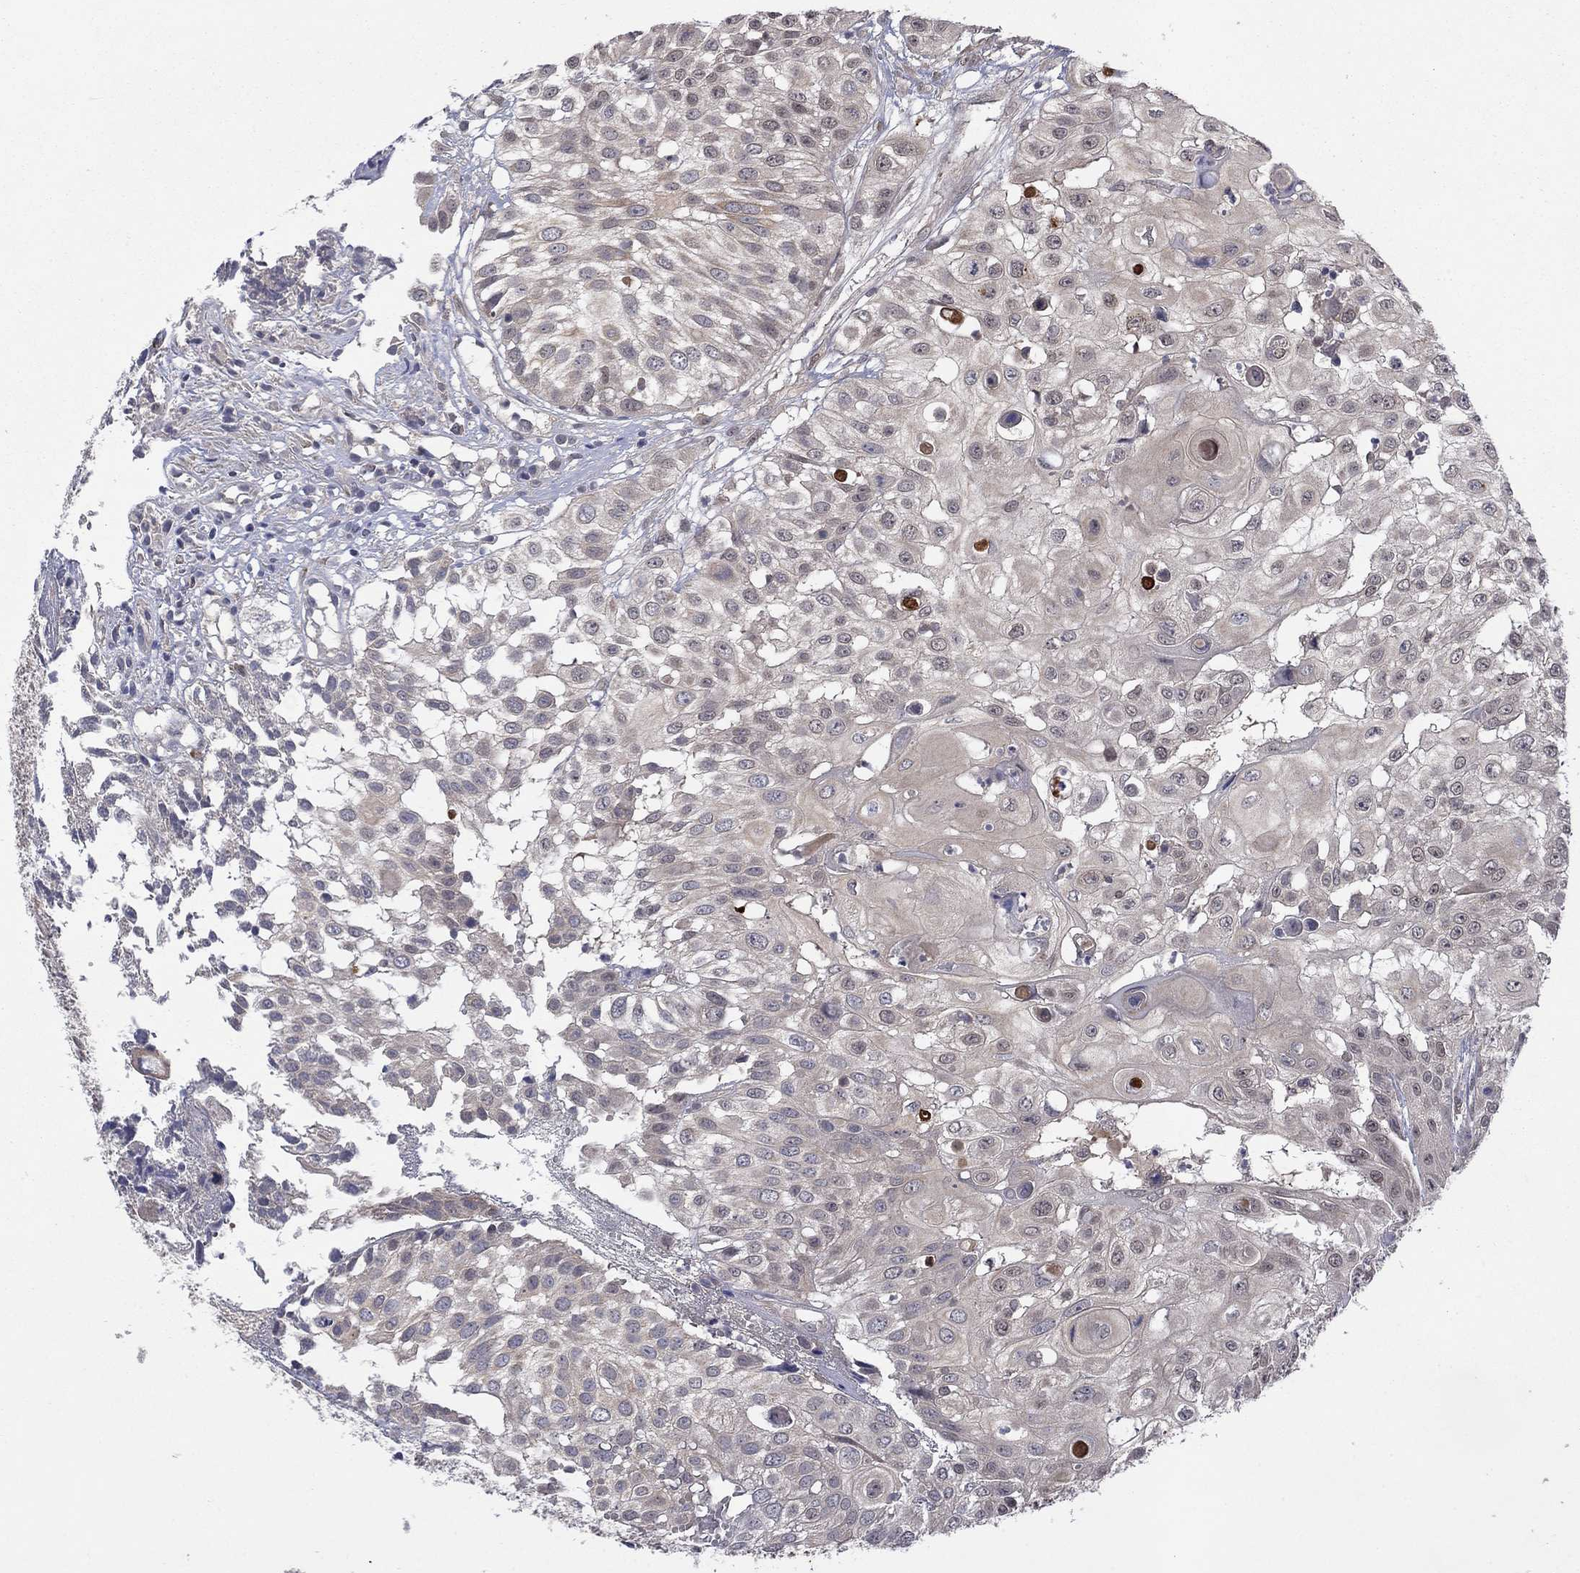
{"staining": {"intensity": "weak", "quantity": "25%-75%", "location": "cytoplasmic/membranous"}, "tissue": "urothelial cancer", "cell_type": "Tumor cells", "image_type": "cancer", "snomed": [{"axis": "morphology", "description": "Urothelial carcinoma, High grade"}, {"axis": "topography", "description": "Urinary bladder"}], "caption": "A low amount of weak cytoplasmic/membranous expression is seen in about 25%-75% of tumor cells in urothelial carcinoma (high-grade) tissue. (DAB IHC, brown staining for protein, blue staining for nuclei).", "gene": "IAH1", "patient": {"sex": "female", "age": 79}}